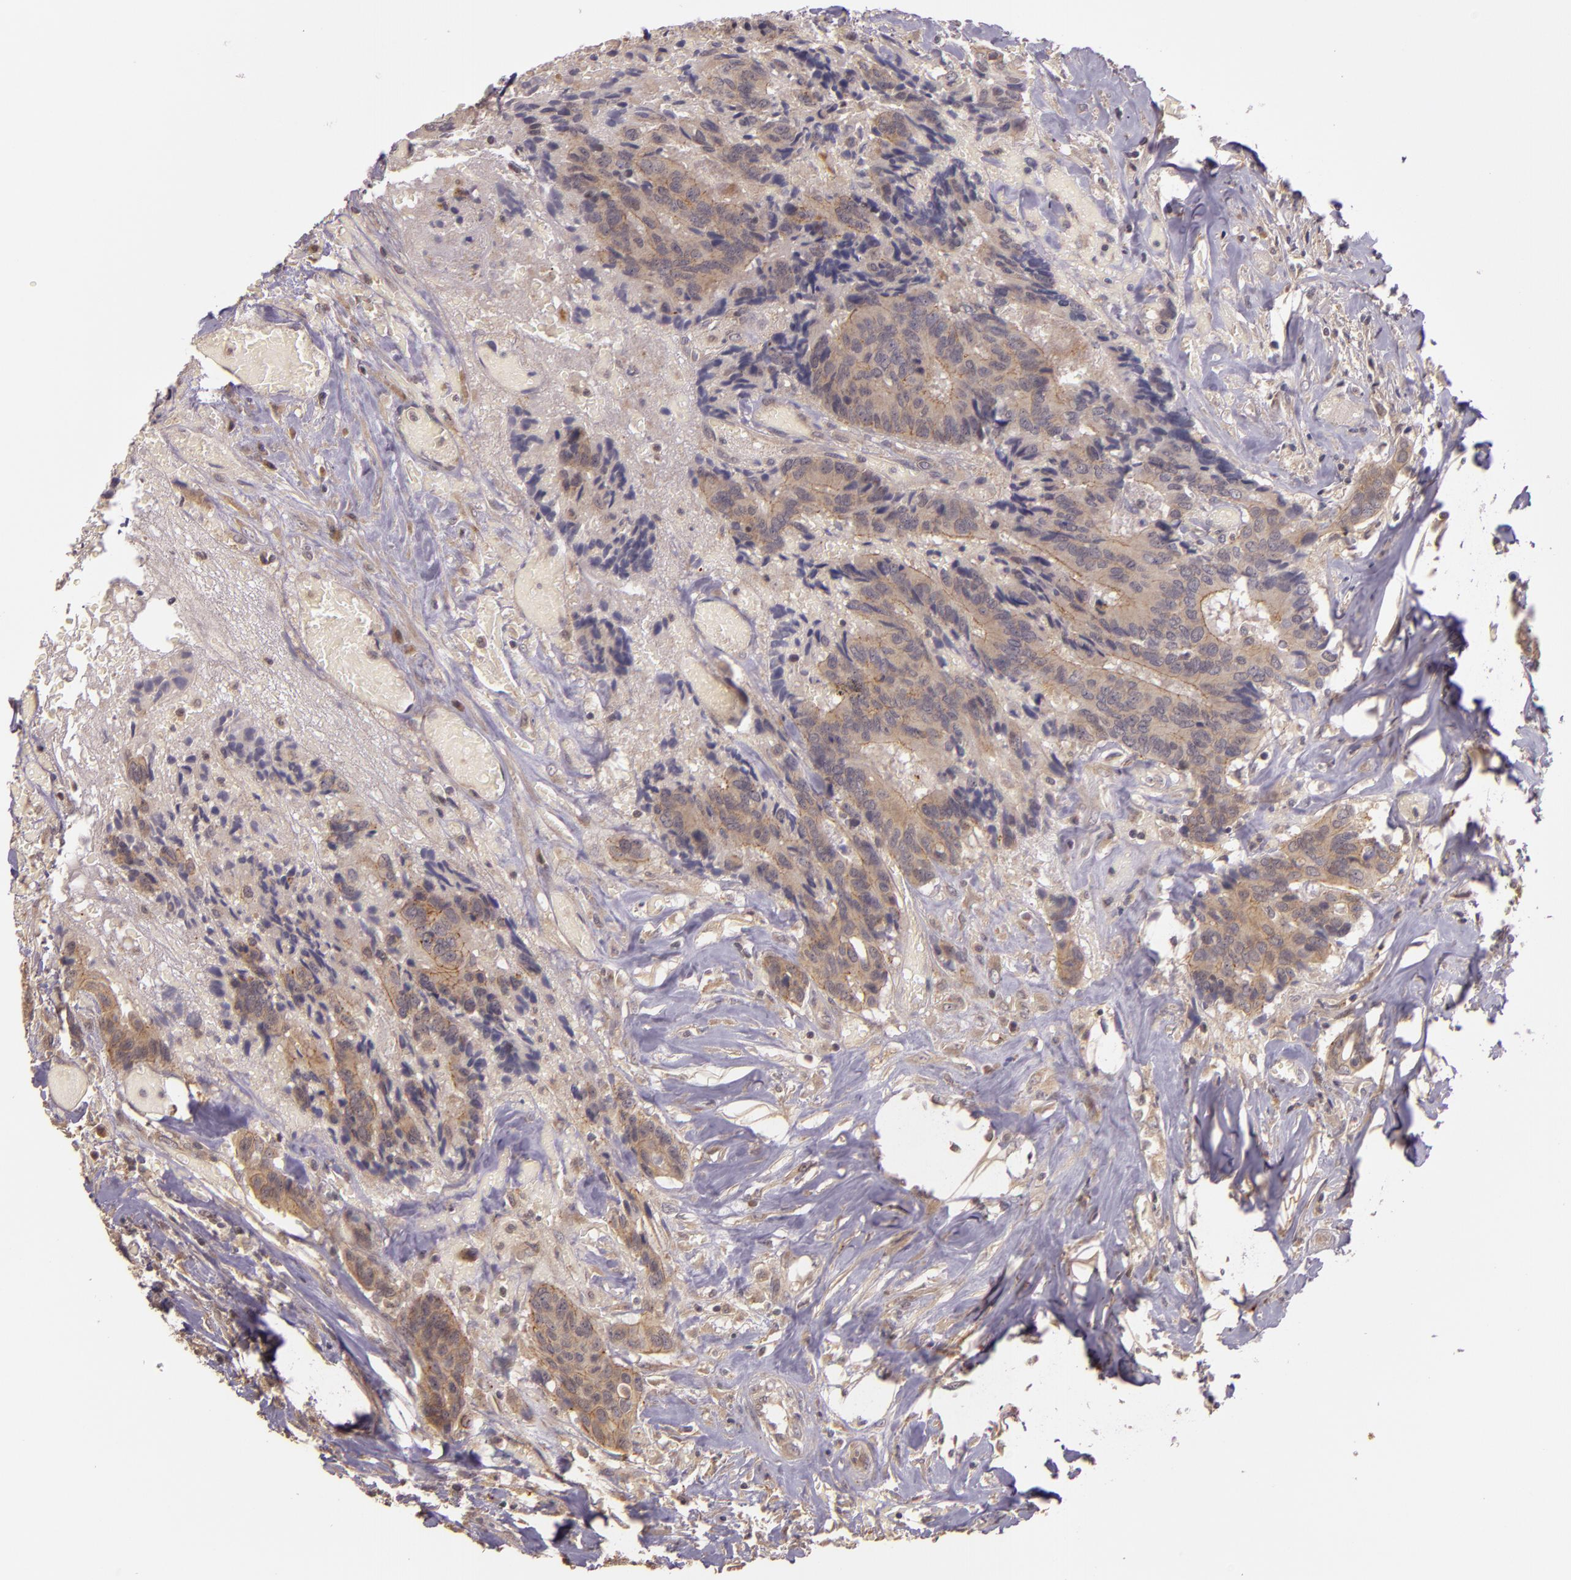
{"staining": {"intensity": "moderate", "quantity": ">75%", "location": "cytoplasmic/membranous"}, "tissue": "colorectal cancer", "cell_type": "Tumor cells", "image_type": "cancer", "snomed": [{"axis": "morphology", "description": "Adenocarcinoma, NOS"}, {"axis": "topography", "description": "Rectum"}], "caption": "Immunohistochemistry micrograph of neoplastic tissue: human colorectal cancer (adenocarcinoma) stained using IHC exhibits medium levels of moderate protein expression localized specifically in the cytoplasmic/membranous of tumor cells, appearing as a cytoplasmic/membranous brown color.", "gene": "ARMH4", "patient": {"sex": "male", "age": 55}}